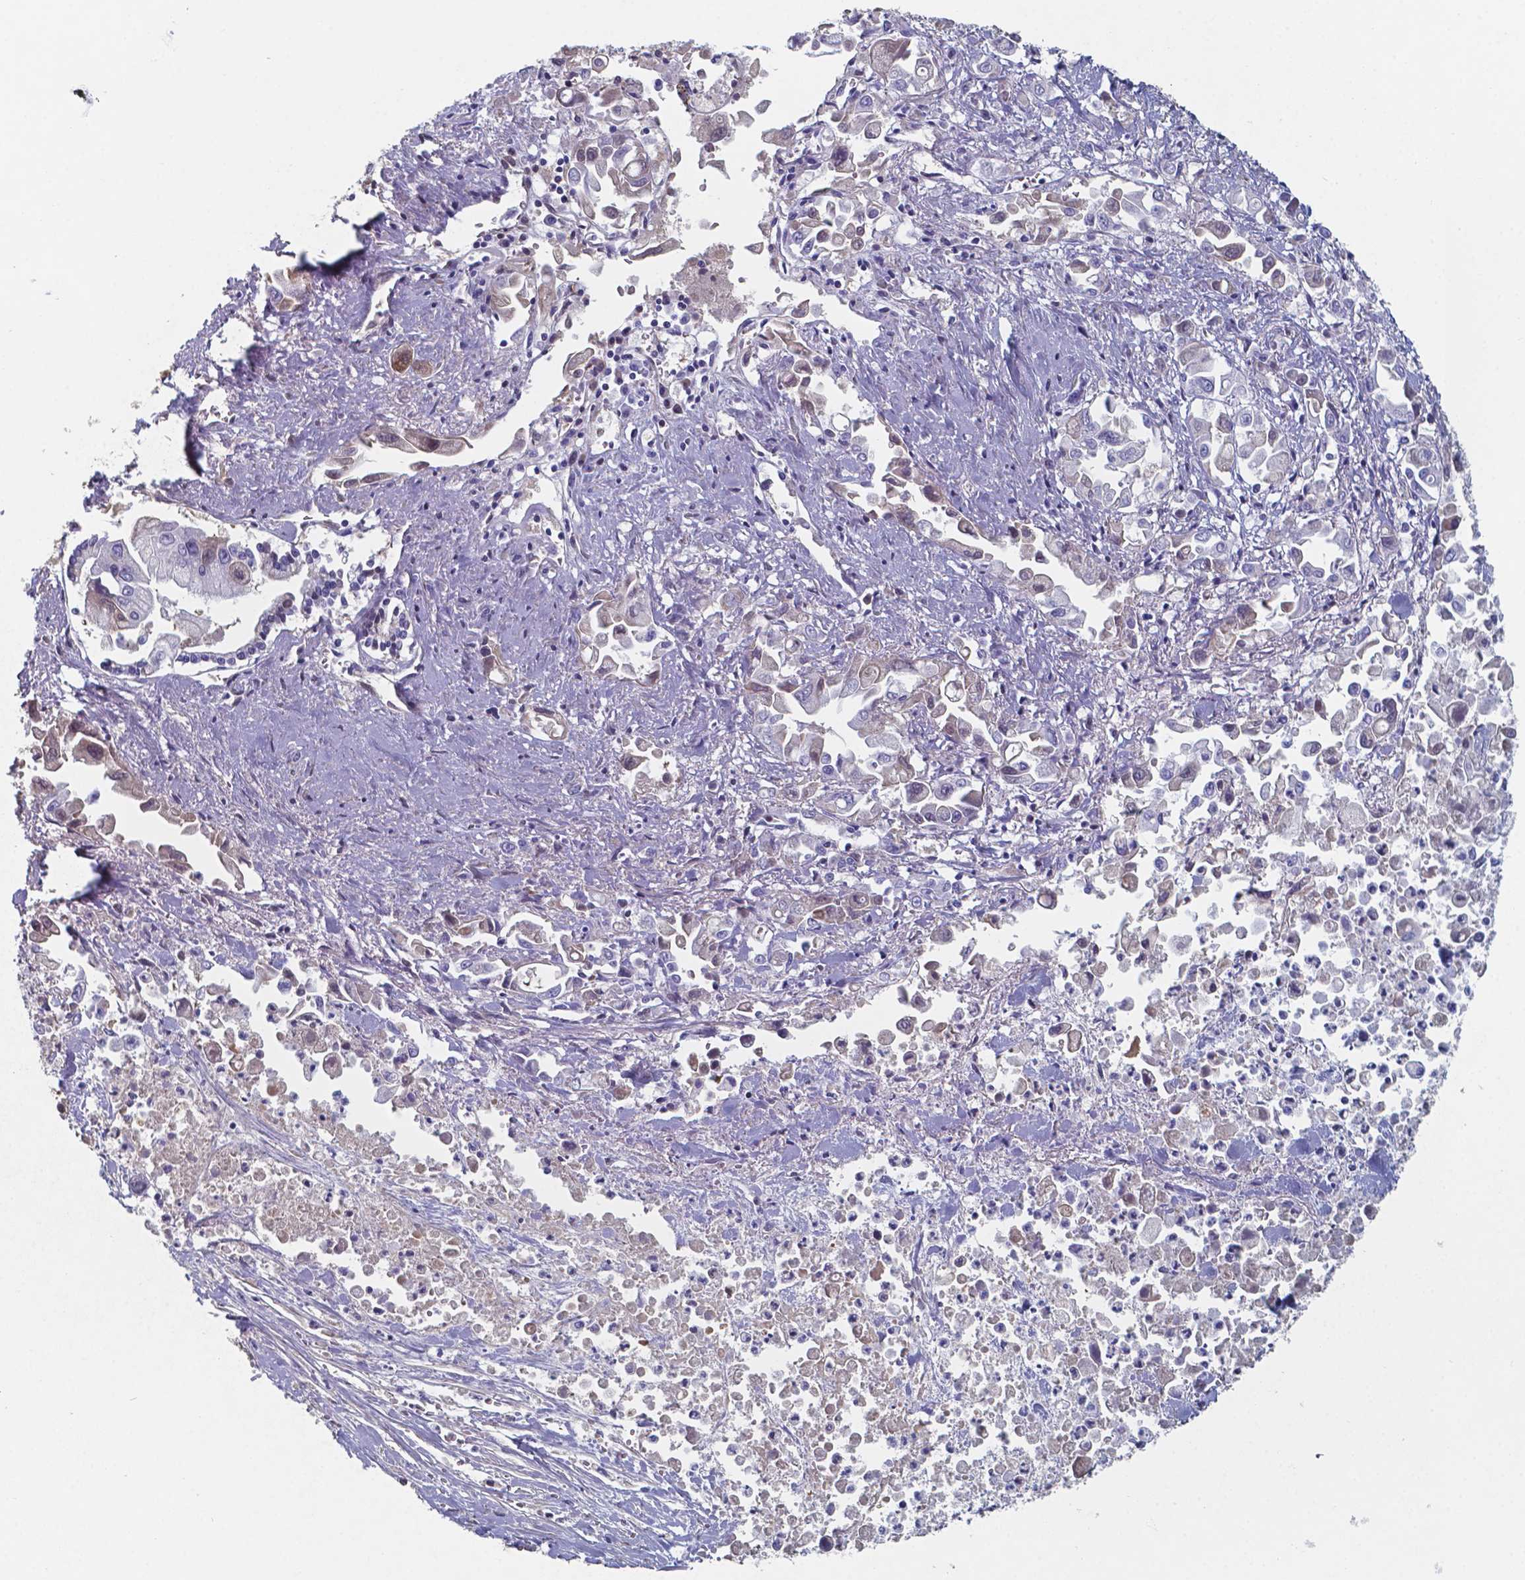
{"staining": {"intensity": "negative", "quantity": "none", "location": "none"}, "tissue": "pancreatic cancer", "cell_type": "Tumor cells", "image_type": "cancer", "snomed": [{"axis": "morphology", "description": "Adenocarcinoma, NOS"}, {"axis": "topography", "description": "Pancreas"}], "caption": "Image shows no significant protein staining in tumor cells of adenocarcinoma (pancreatic). (DAB (3,3'-diaminobenzidine) immunohistochemistry visualized using brightfield microscopy, high magnification).", "gene": "BTBD17", "patient": {"sex": "female", "age": 83}}